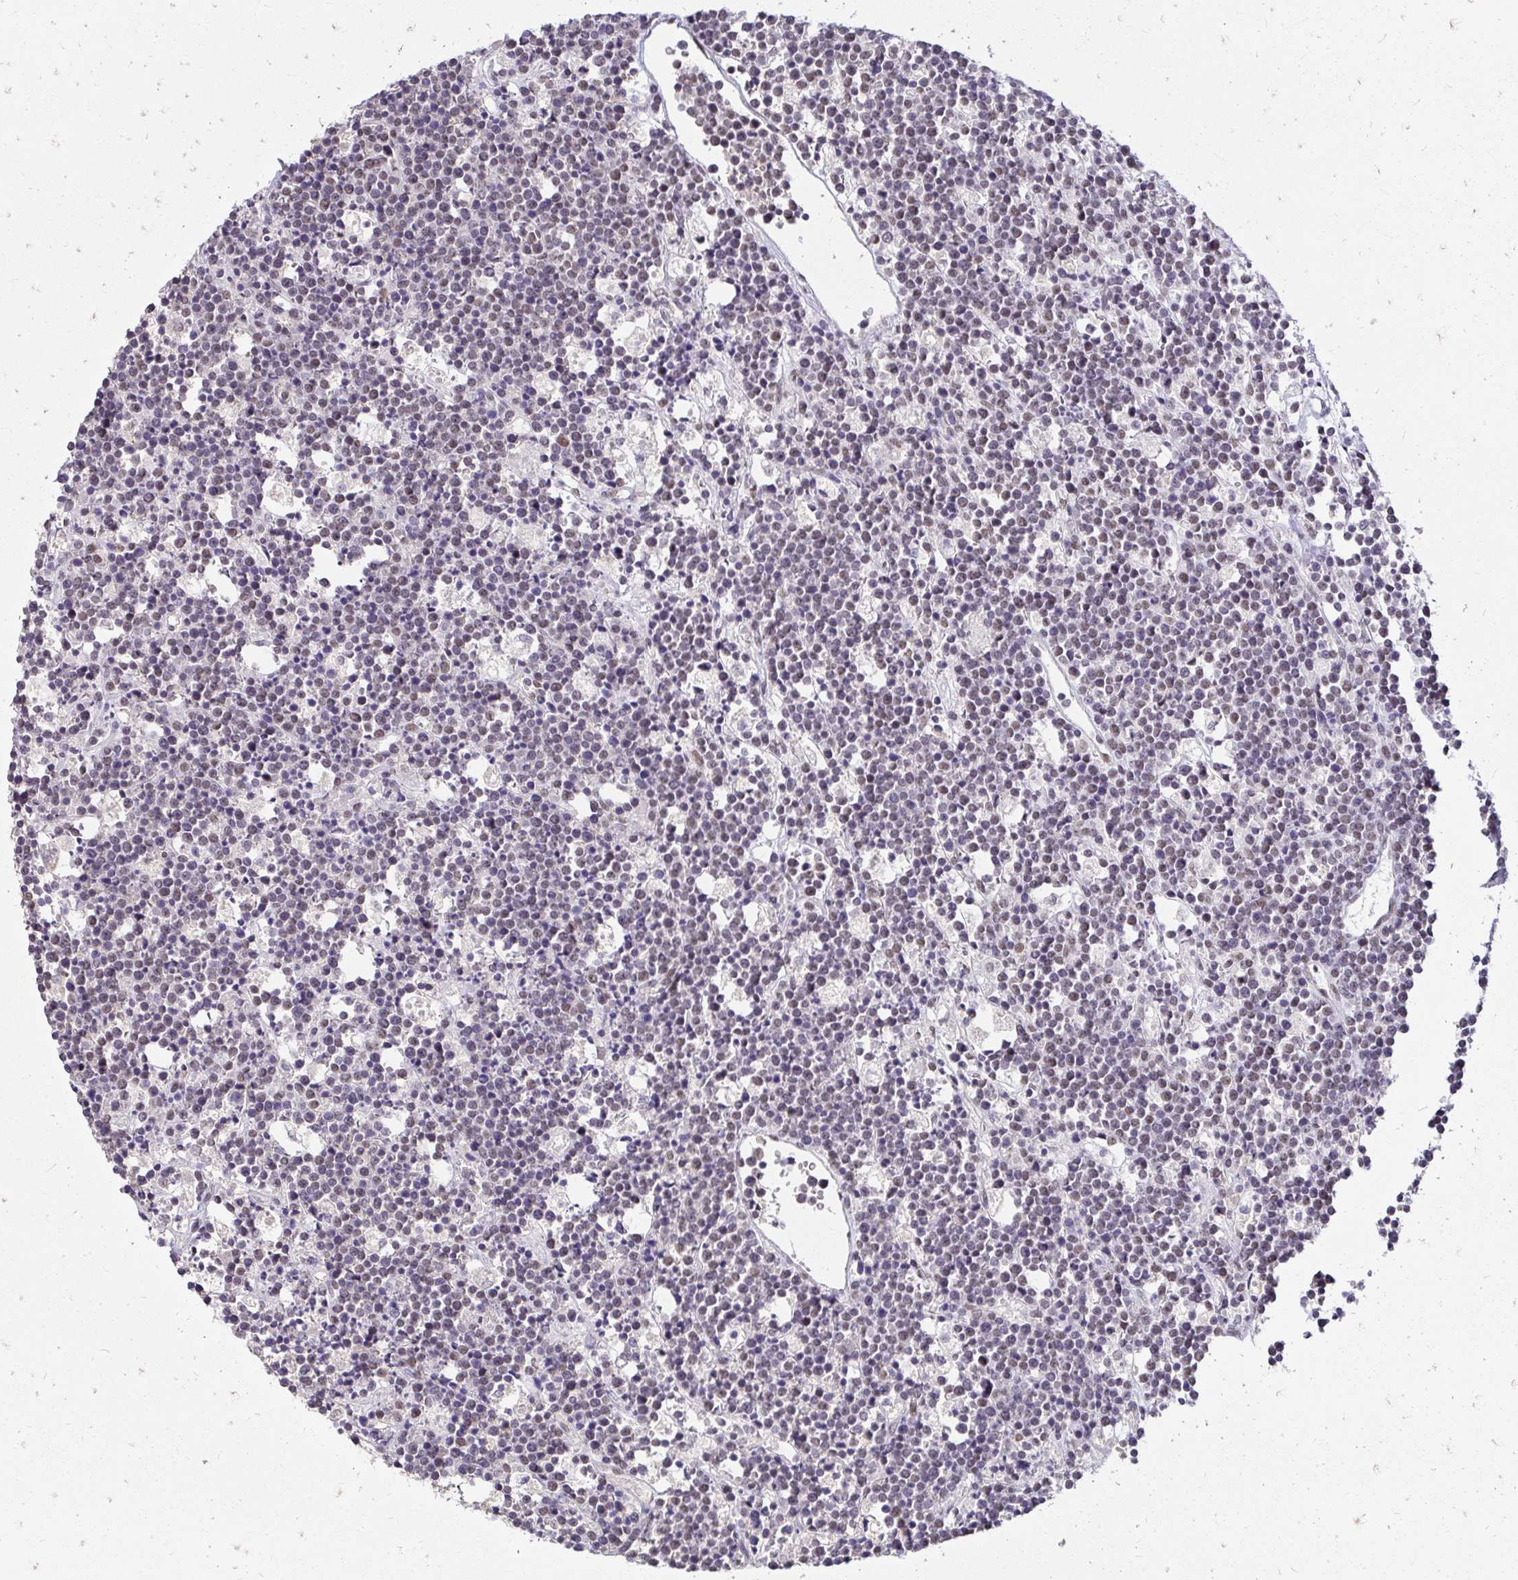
{"staining": {"intensity": "weak", "quantity": "25%-75%", "location": "nuclear"}, "tissue": "lymphoma", "cell_type": "Tumor cells", "image_type": "cancer", "snomed": [{"axis": "morphology", "description": "Malignant lymphoma, non-Hodgkin's type, High grade"}, {"axis": "topography", "description": "Ovary"}], "caption": "Brown immunohistochemical staining in high-grade malignant lymphoma, non-Hodgkin's type shows weak nuclear expression in approximately 25%-75% of tumor cells.", "gene": "RIMS4", "patient": {"sex": "female", "age": 56}}